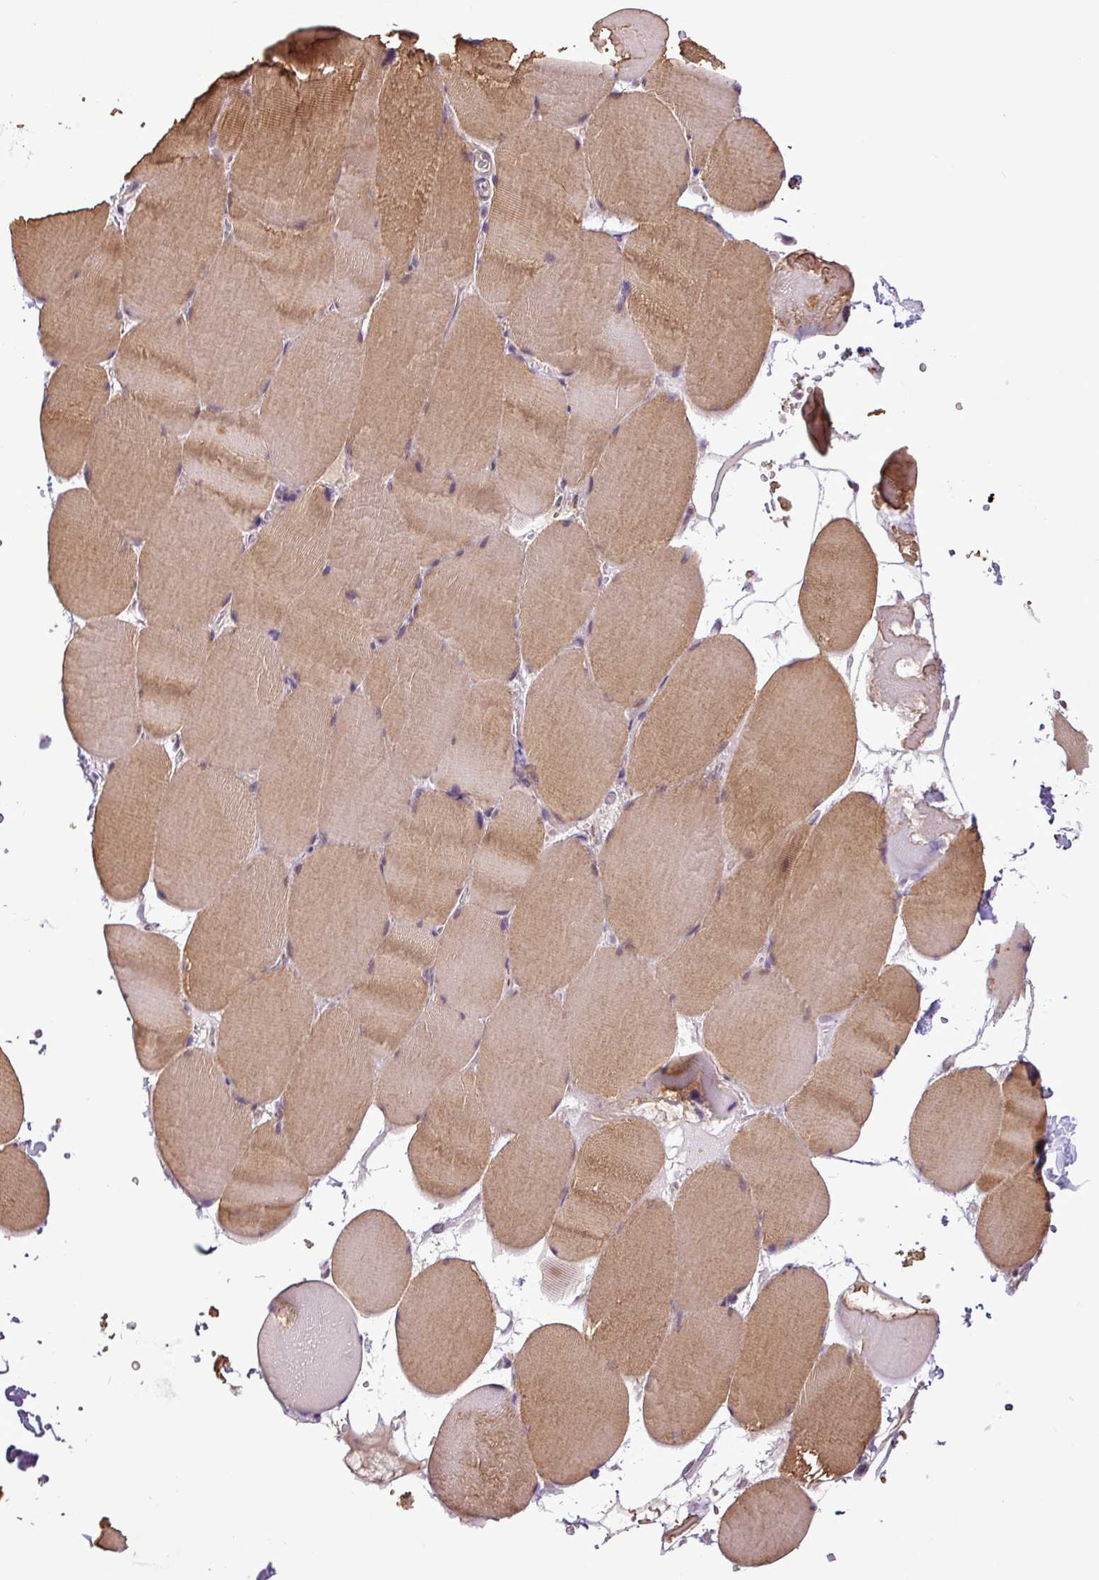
{"staining": {"intensity": "moderate", "quantity": ">75%", "location": "cytoplasmic/membranous"}, "tissue": "skeletal muscle", "cell_type": "Myocytes", "image_type": "normal", "snomed": [{"axis": "morphology", "description": "Normal tissue, NOS"}, {"axis": "topography", "description": "Skeletal muscle"}, {"axis": "topography", "description": "Head-Neck"}], "caption": "IHC (DAB) staining of normal human skeletal muscle shows moderate cytoplasmic/membranous protein expression in about >75% of myocytes. (Stains: DAB in brown, nuclei in blue, Microscopy: brightfield microscopy at high magnification).", "gene": "MFHAS1", "patient": {"sex": "male", "age": 66}}